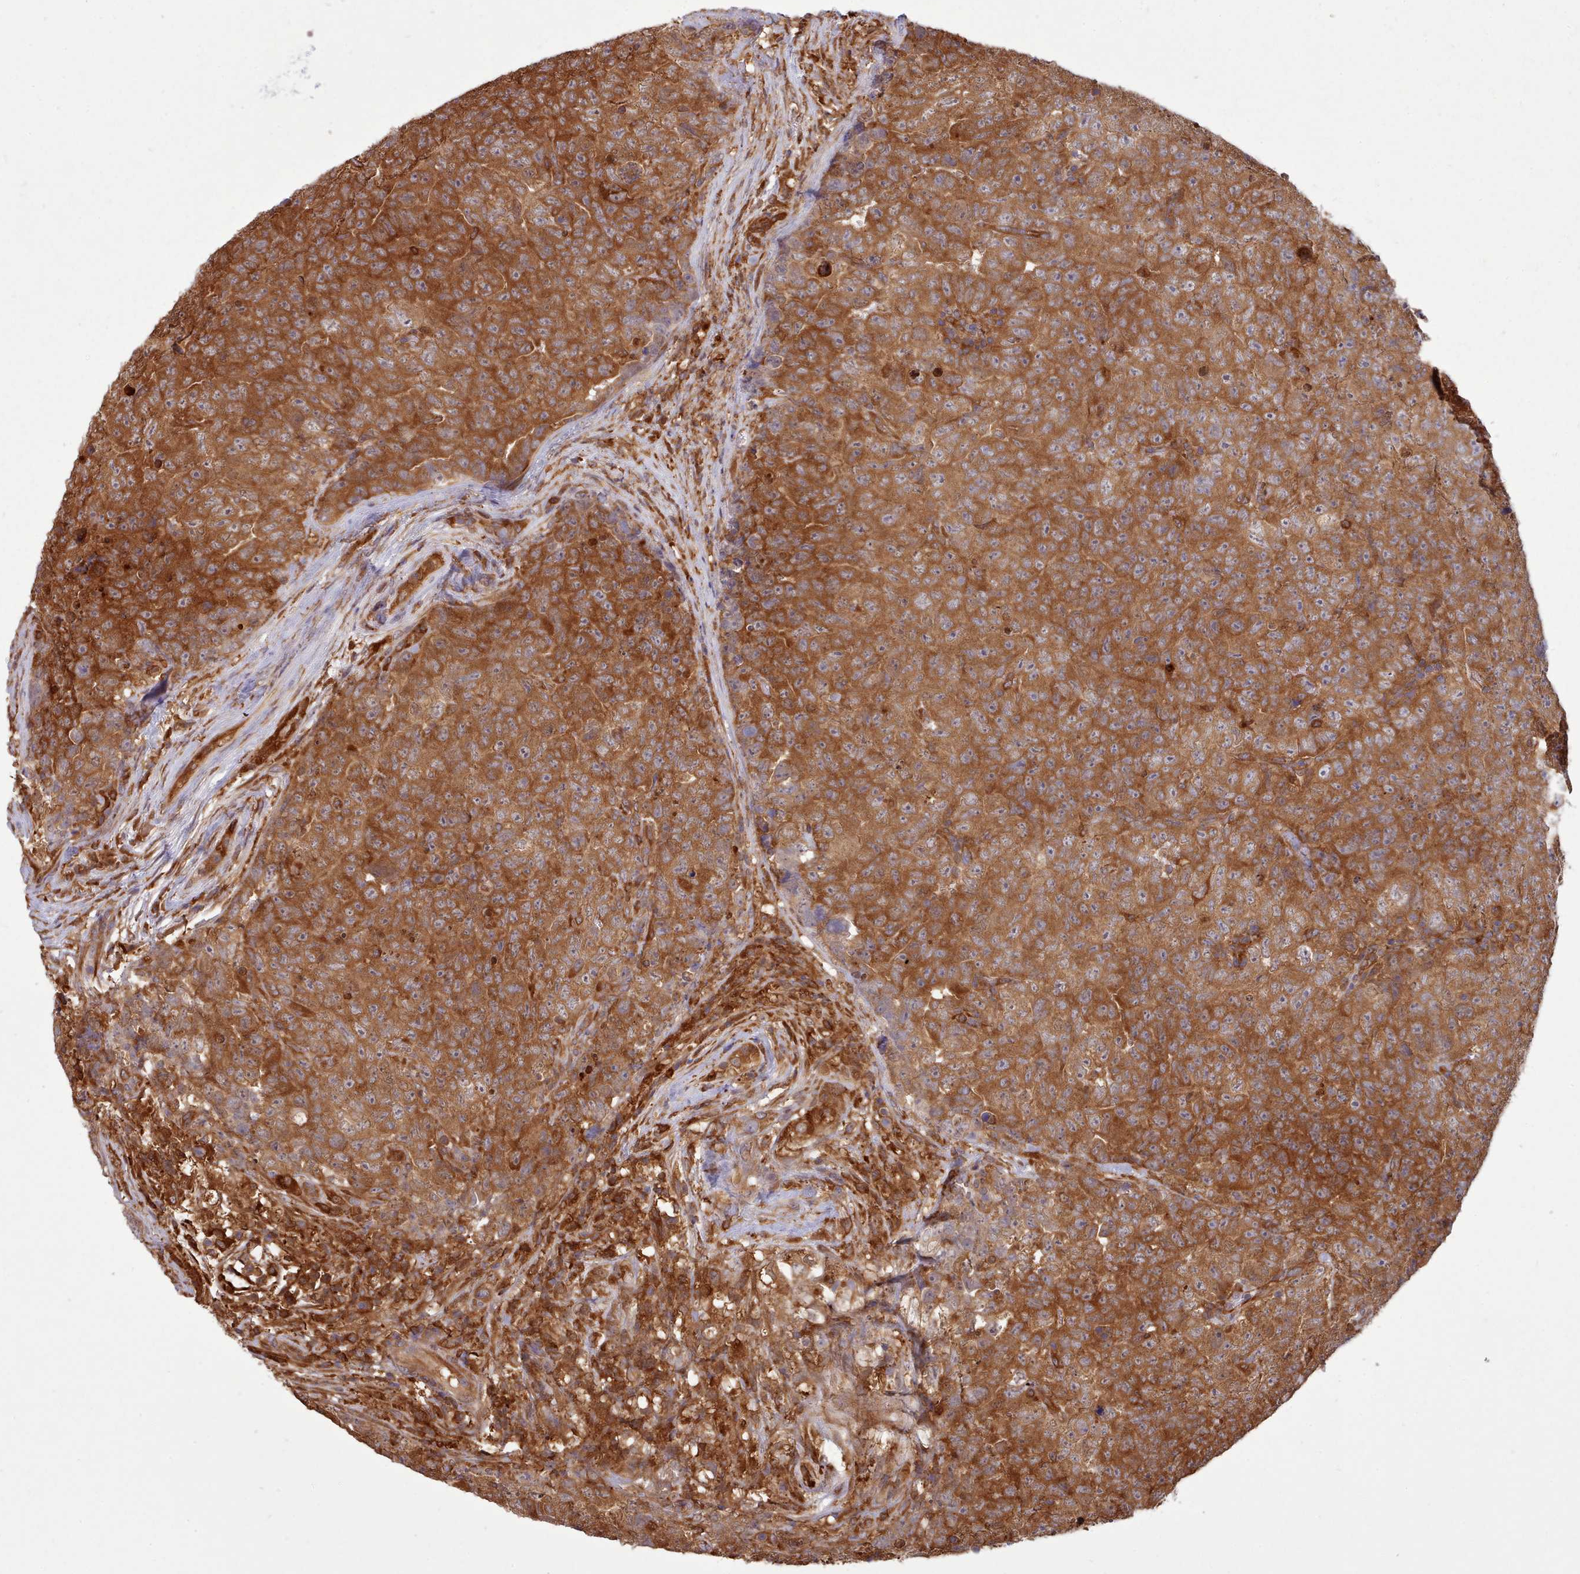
{"staining": {"intensity": "strong", "quantity": ">75%", "location": "cytoplasmic/membranous"}, "tissue": "testis cancer", "cell_type": "Tumor cells", "image_type": "cancer", "snomed": [{"axis": "morphology", "description": "Seminoma, NOS"}, {"axis": "morphology", "description": "Teratoma, malignant, NOS"}, {"axis": "topography", "description": "Testis"}], "caption": "Strong cytoplasmic/membranous positivity for a protein is seen in approximately >75% of tumor cells of testis seminoma using immunohistochemistry.", "gene": "SLC4A9", "patient": {"sex": "male", "age": 34}}